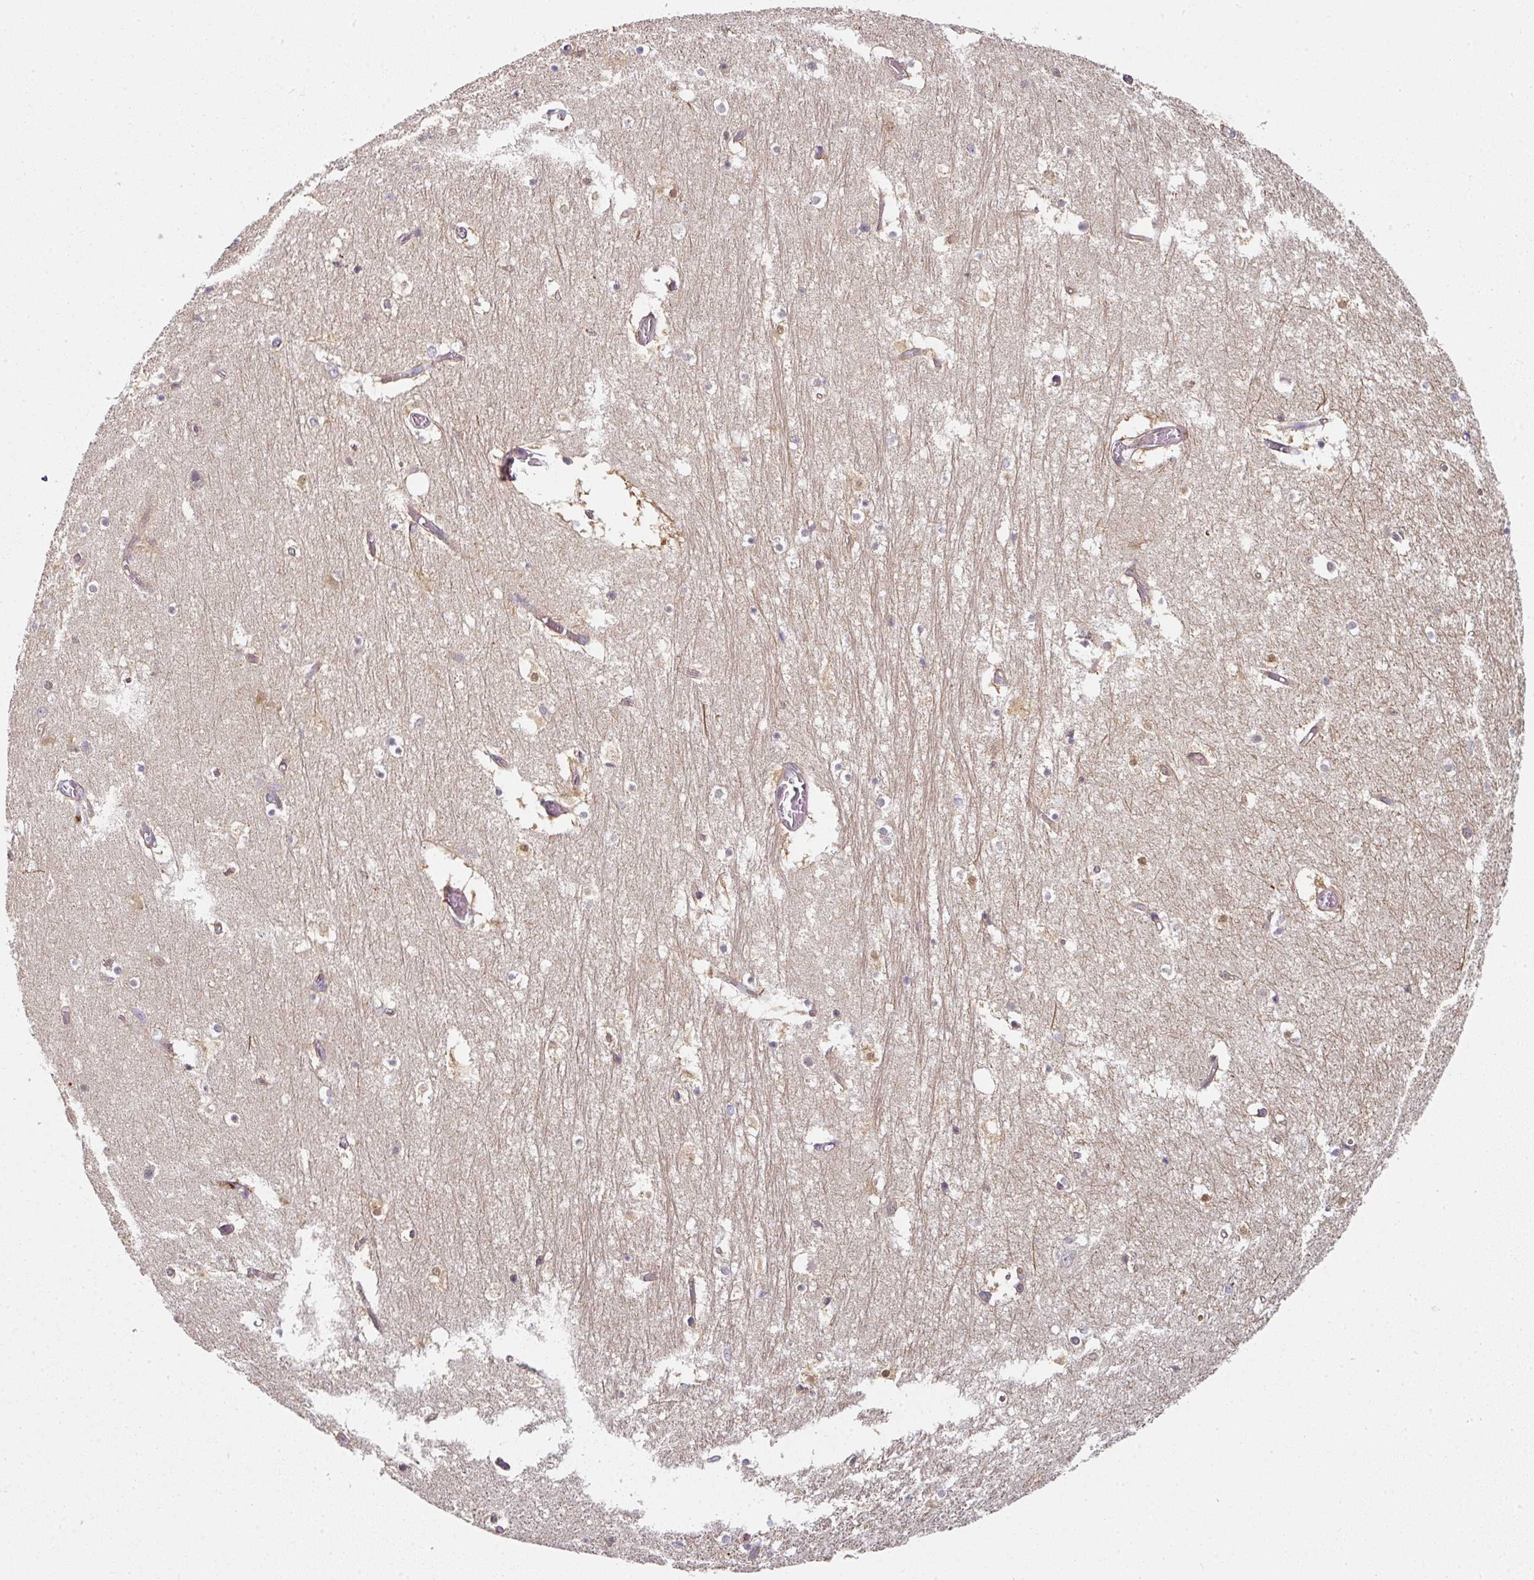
{"staining": {"intensity": "negative", "quantity": "none", "location": "none"}, "tissue": "hippocampus", "cell_type": "Glial cells", "image_type": "normal", "snomed": [{"axis": "morphology", "description": "Normal tissue, NOS"}, {"axis": "topography", "description": "Hippocampus"}], "caption": "Glial cells are negative for brown protein staining in normal hippocampus.", "gene": "MAP2K2", "patient": {"sex": "female", "age": 52}}